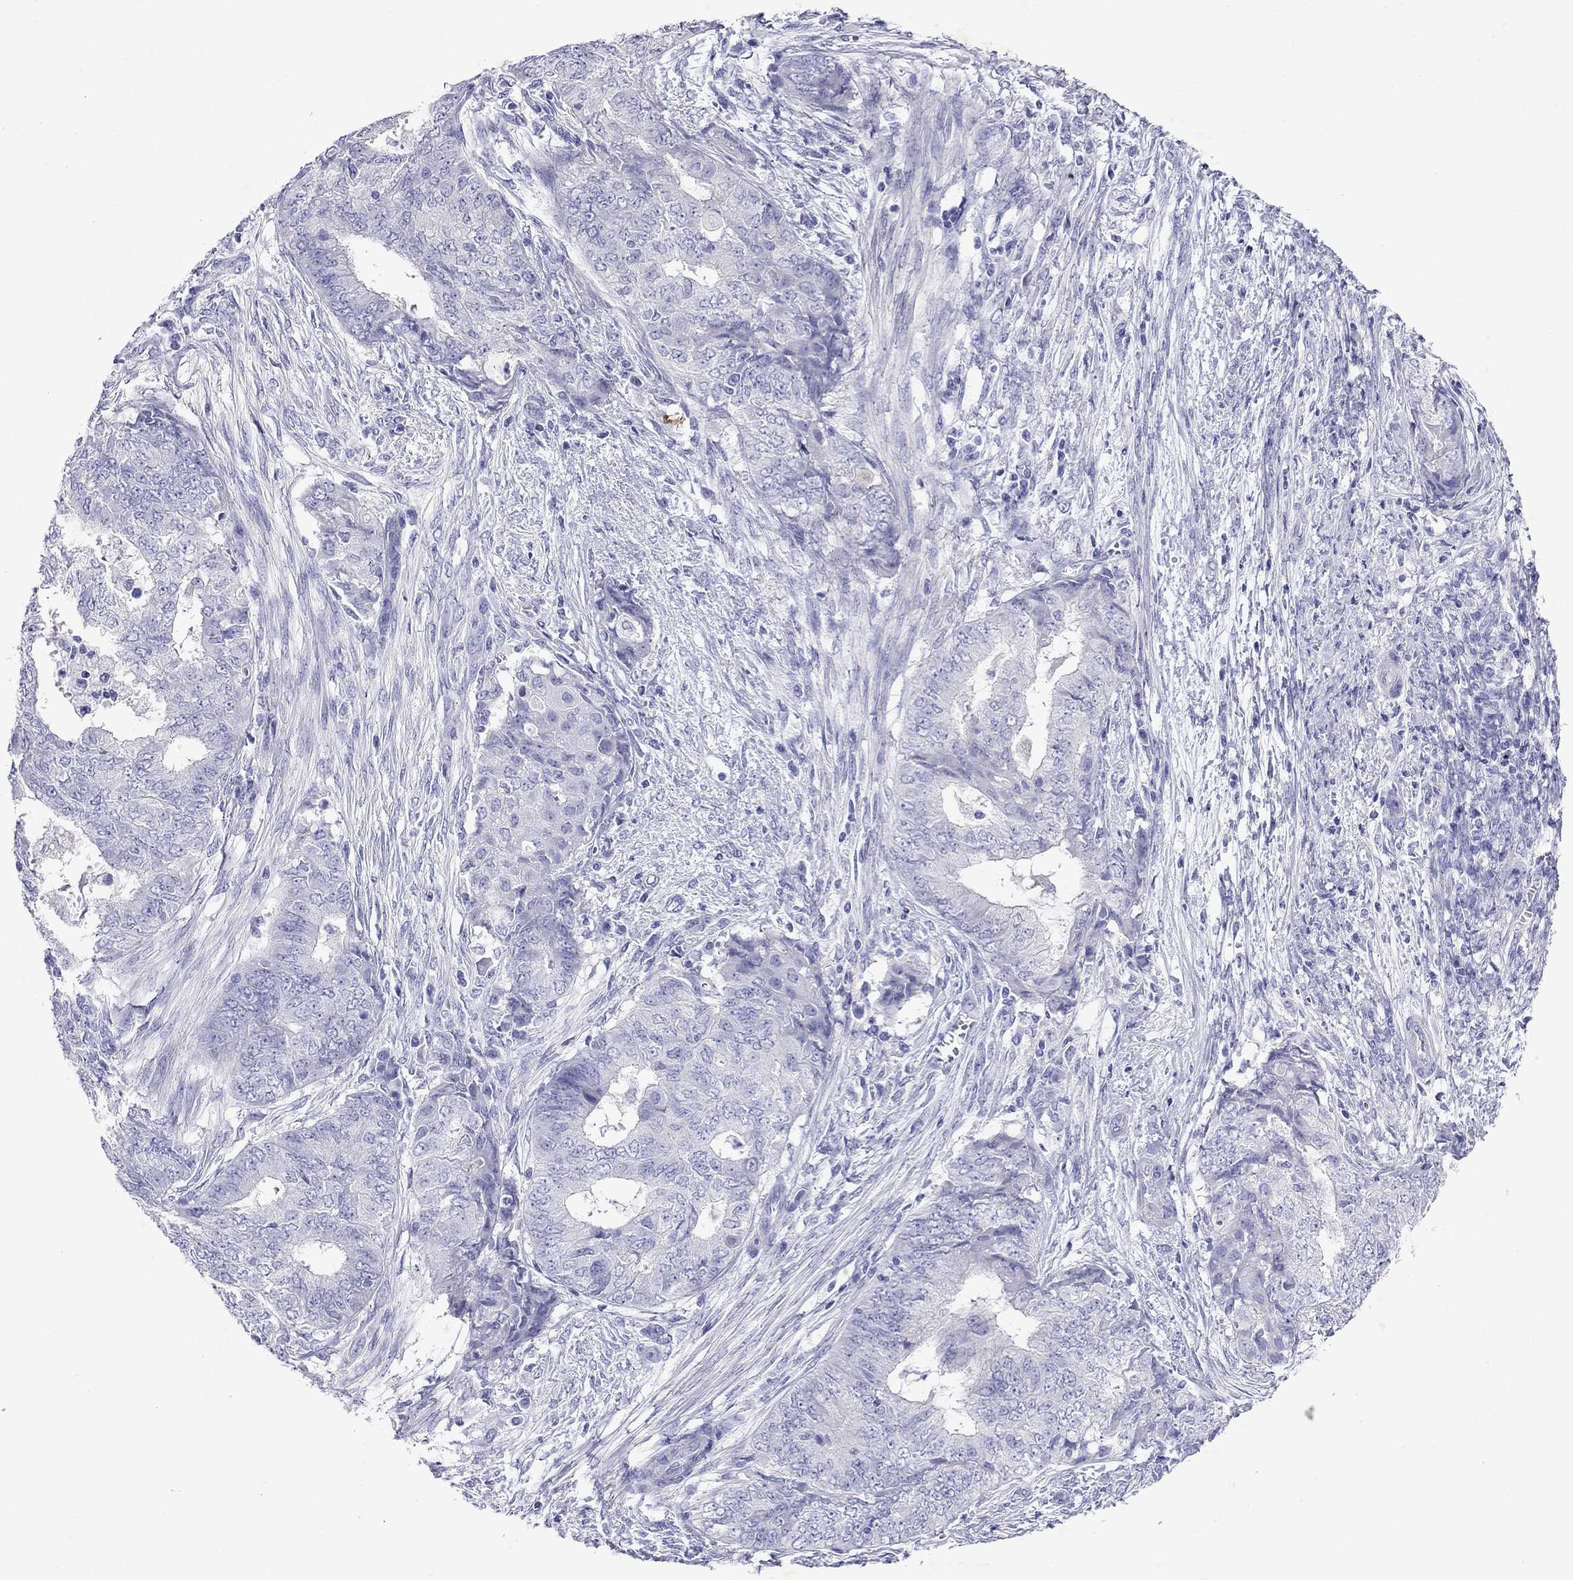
{"staining": {"intensity": "negative", "quantity": "none", "location": "none"}, "tissue": "endometrial cancer", "cell_type": "Tumor cells", "image_type": "cancer", "snomed": [{"axis": "morphology", "description": "Adenocarcinoma, NOS"}, {"axis": "topography", "description": "Endometrium"}], "caption": "A histopathology image of human endometrial cancer (adenocarcinoma) is negative for staining in tumor cells.", "gene": "GNAT3", "patient": {"sex": "female", "age": 62}}